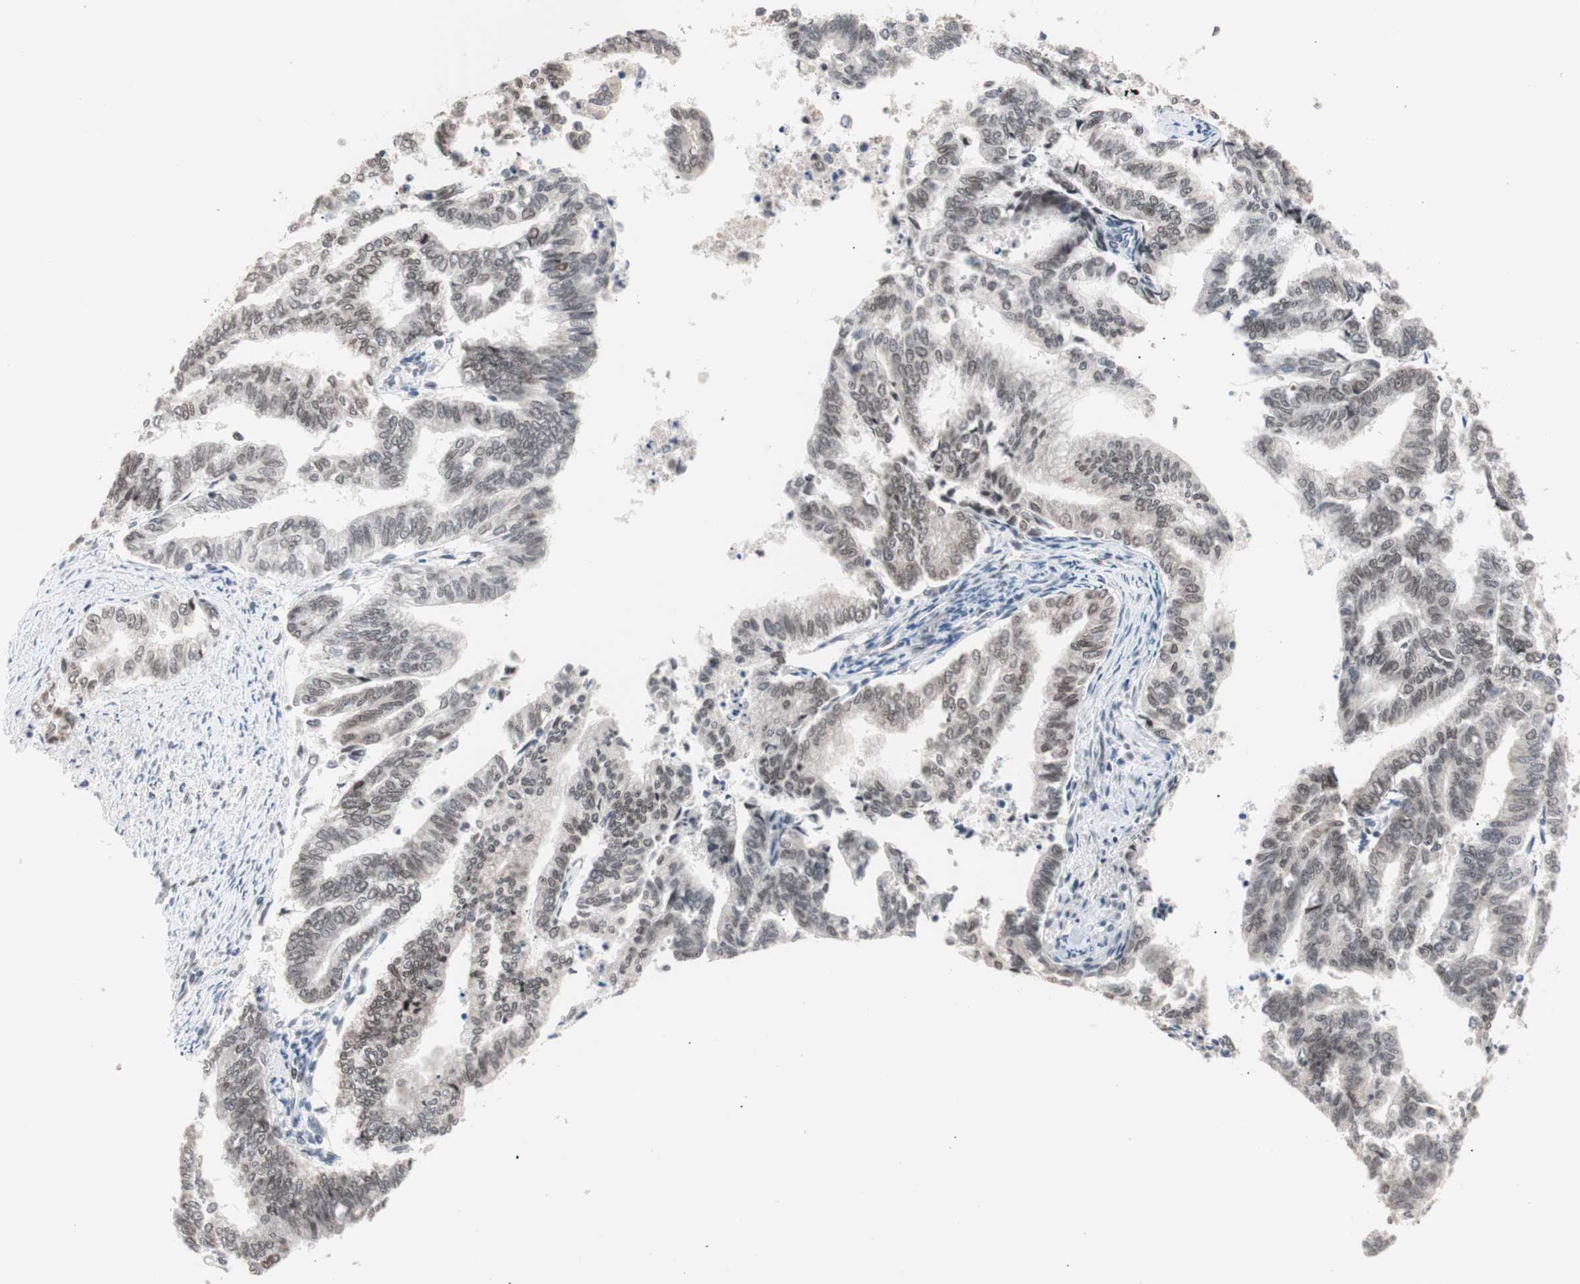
{"staining": {"intensity": "weak", "quantity": ">75%", "location": "nuclear"}, "tissue": "endometrial cancer", "cell_type": "Tumor cells", "image_type": "cancer", "snomed": [{"axis": "morphology", "description": "Adenocarcinoma, NOS"}, {"axis": "topography", "description": "Endometrium"}], "caption": "A micrograph of human endometrial adenocarcinoma stained for a protein displays weak nuclear brown staining in tumor cells.", "gene": "LIG3", "patient": {"sex": "female", "age": 79}}